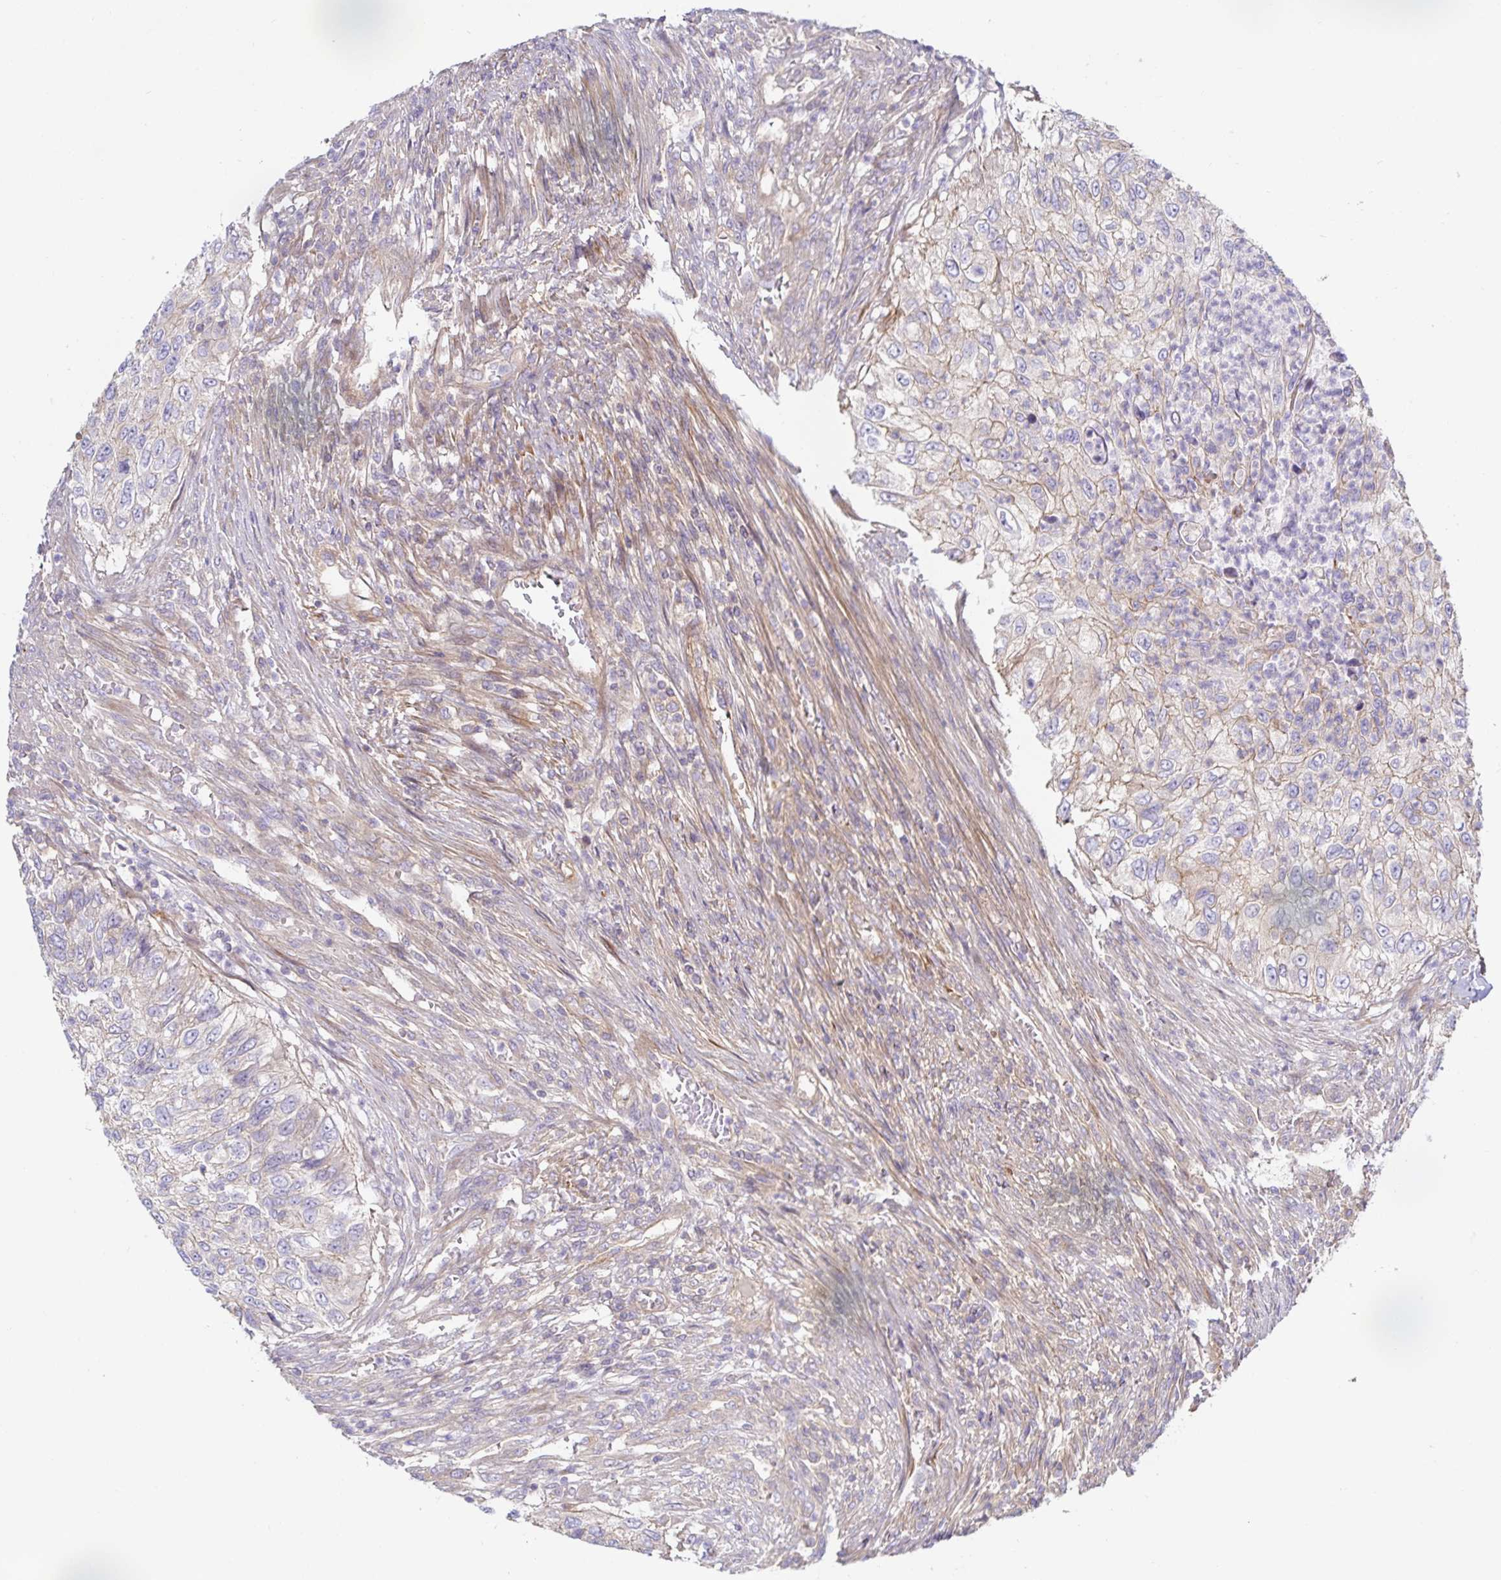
{"staining": {"intensity": "weak", "quantity": "25%-75%", "location": "cytoplasmic/membranous"}, "tissue": "urothelial cancer", "cell_type": "Tumor cells", "image_type": "cancer", "snomed": [{"axis": "morphology", "description": "Urothelial carcinoma, High grade"}, {"axis": "topography", "description": "Urinary bladder"}], "caption": "Human high-grade urothelial carcinoma stained with a protein marker exhibits weak staining in tumor cells.", "gene": "METTL22", "patient": {"sex": "female", "age": 60}}